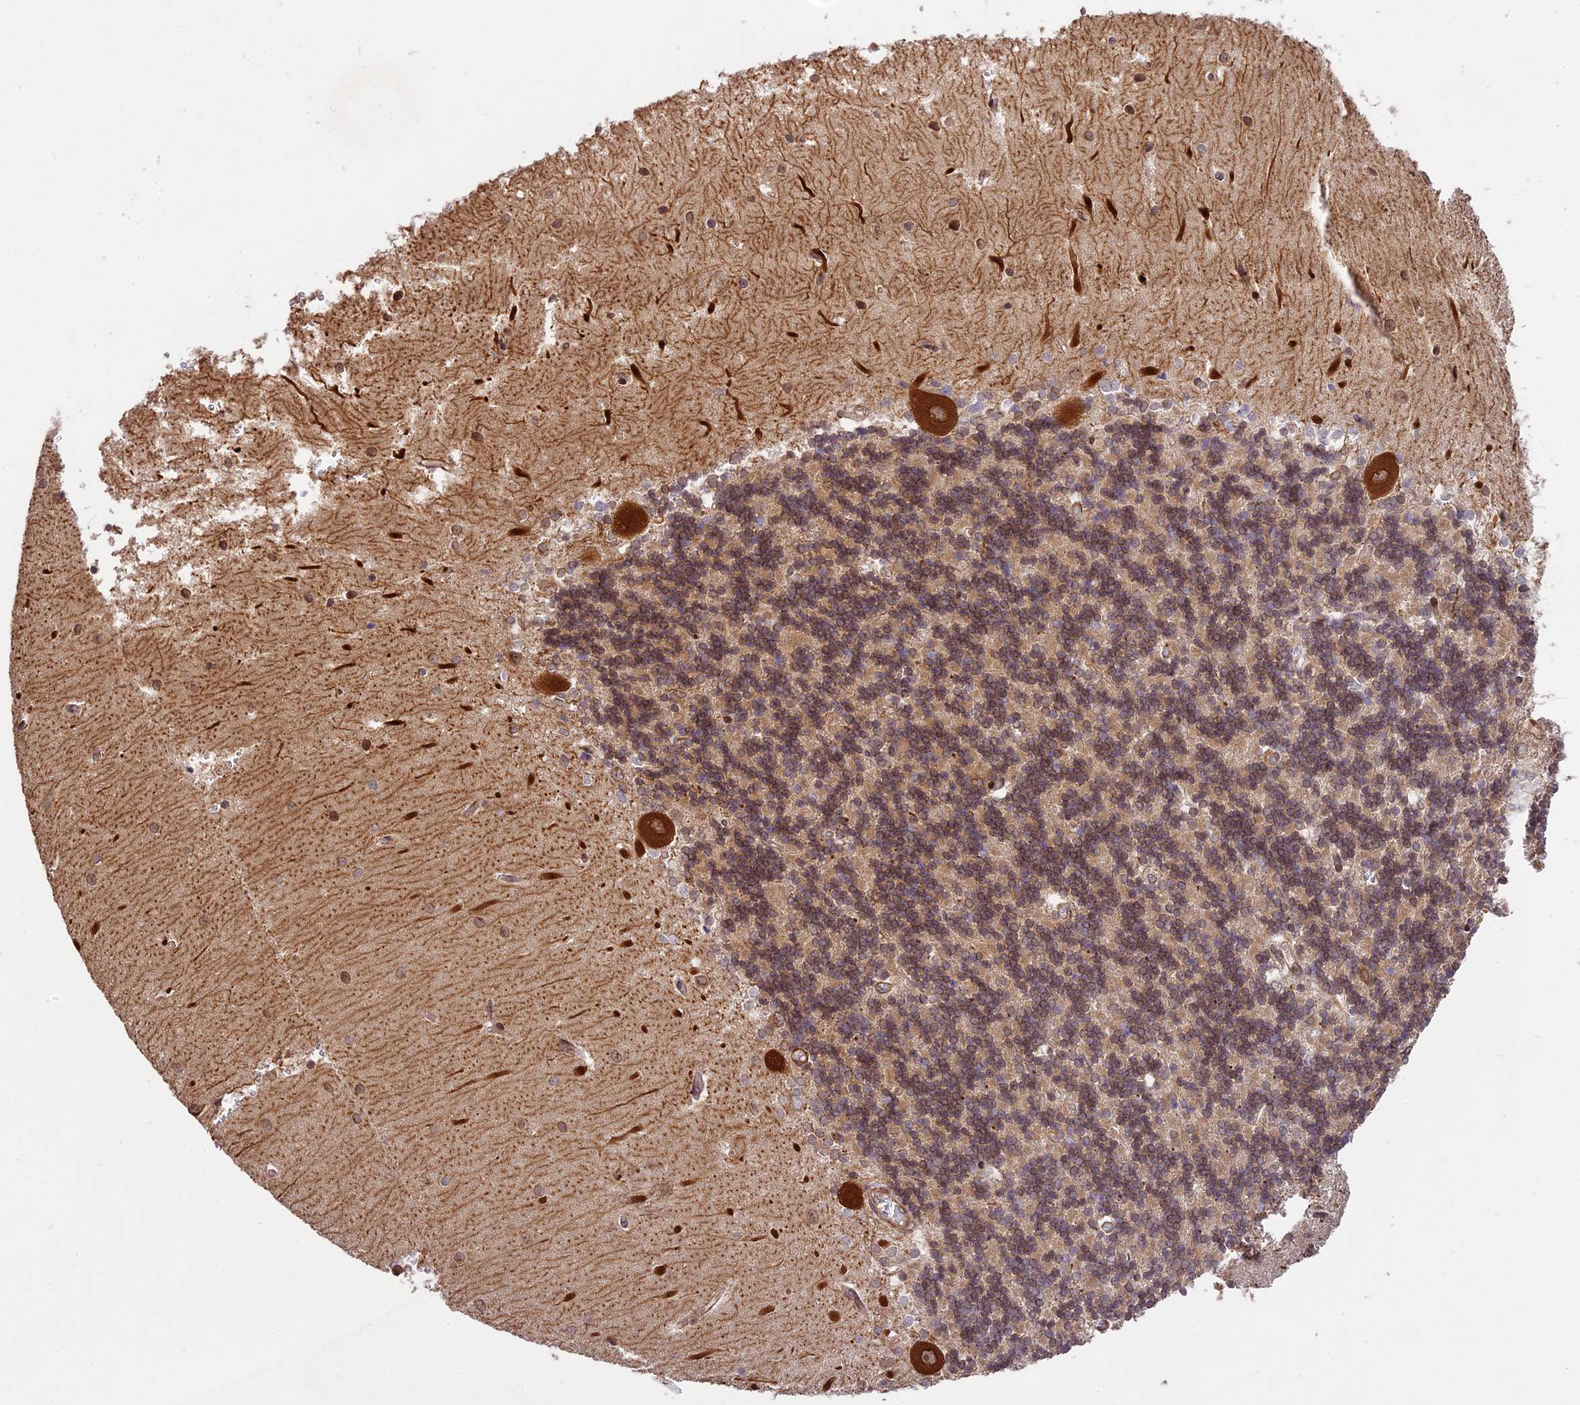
{"staining": {"intensity": "moderate", "quantity": "<25%", "location": "cytoplasmic/membranous,nuclear"}, "tissue": "cerebellum", "cell_type": "Cells in granular layer", "image_type": "normal", "snomed": [{"axis": "morphology", "description": "Normal tissue, NOS"}, {"axis": "topography", "description": "Cerebellum"}], "caption": "Human cerebellum stained for a protein (brown) exhibits moderate cytoplasmic/membranous,nuclear positive positivity in about <25% of cells in granular layer.", "gene": "DGKH", "patient": {"sex": "male", "age": 37}}